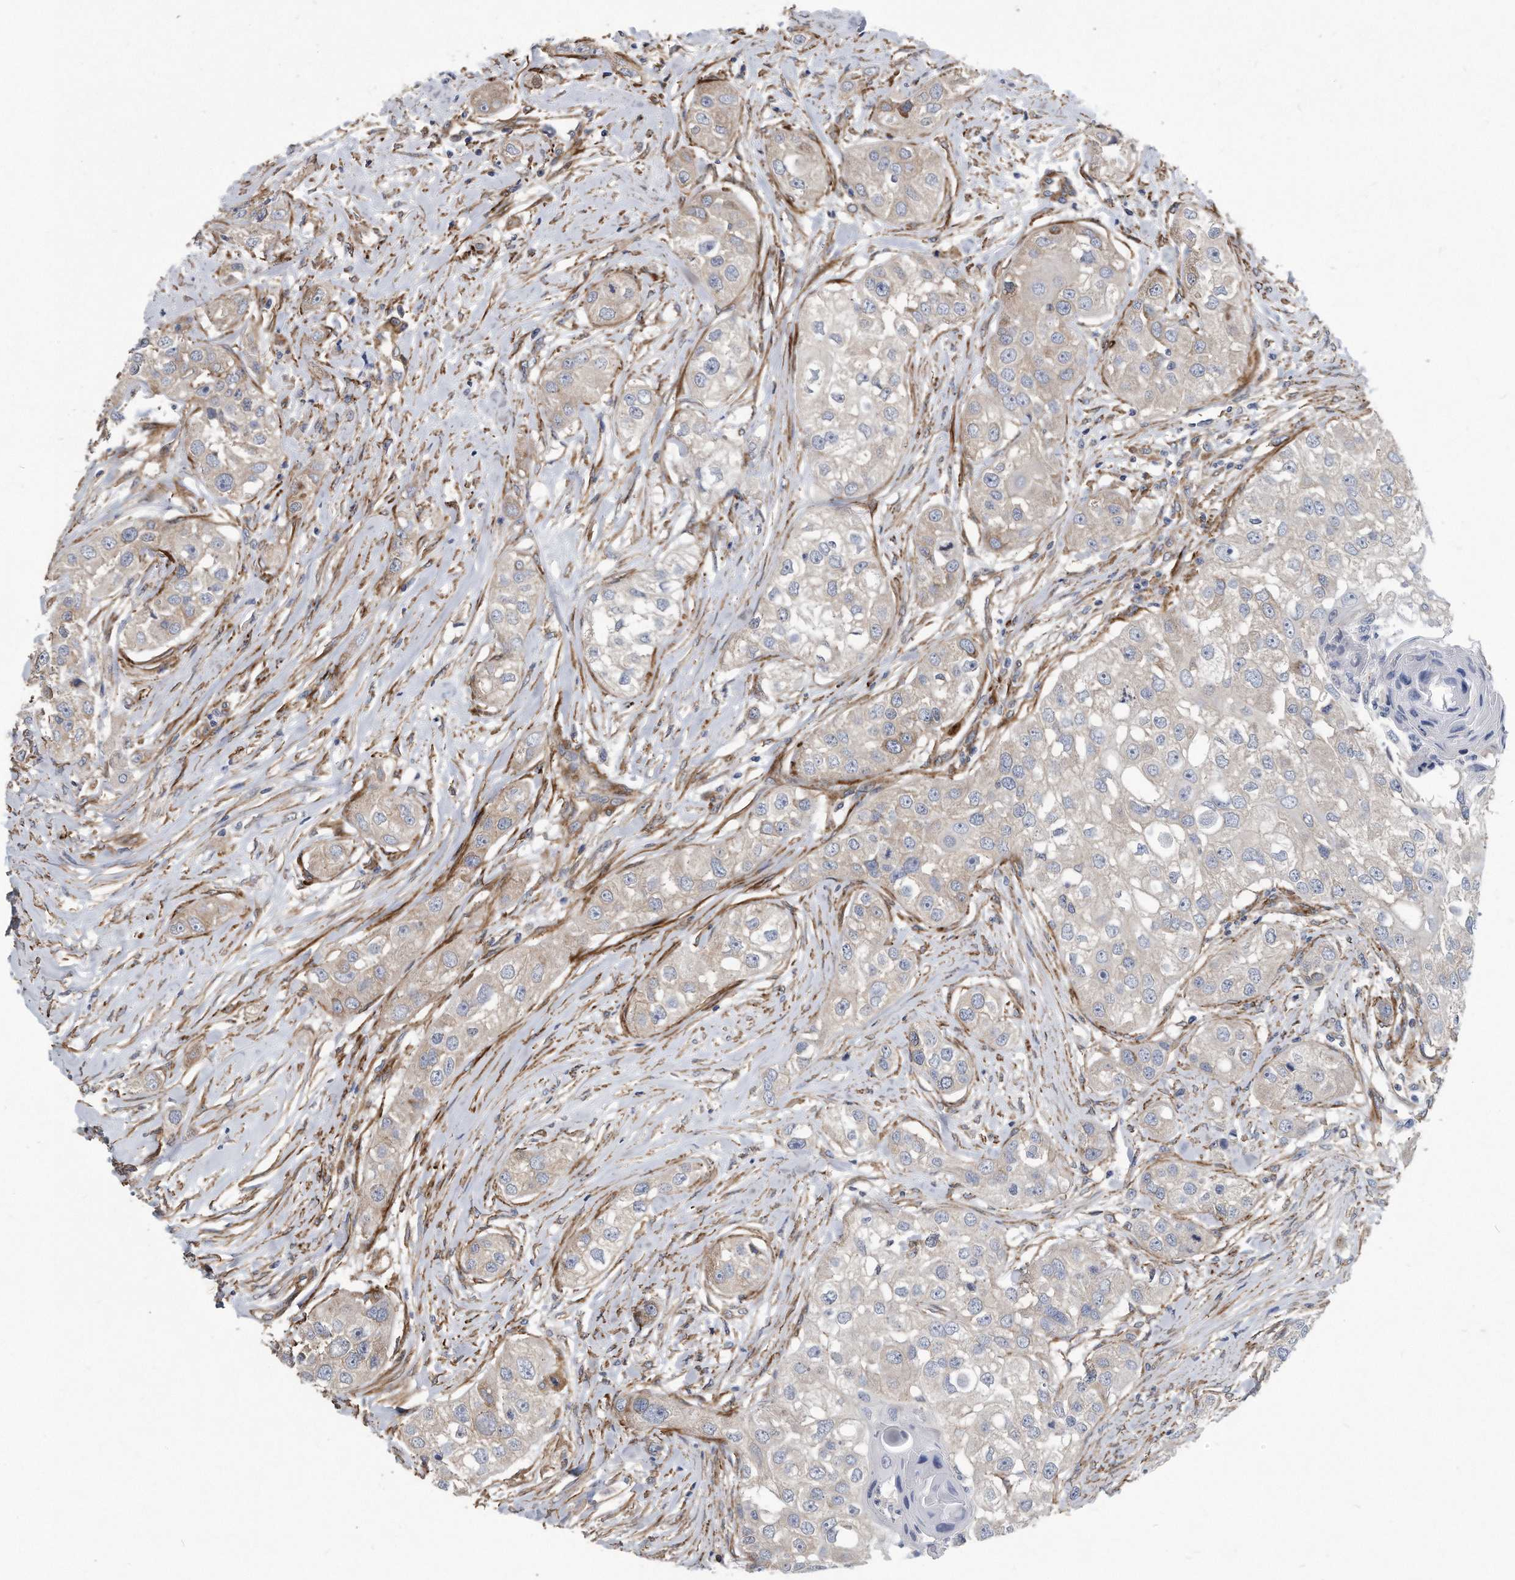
{"staining": {"intensity": "weak", "quantity": "<25%", "location": "cytoplasmic/membranous"}, "tissue": "head and neck cancer", "cell_type": "Tumor cells", "image_type": "cancer", "snomed": [{"axis": "morphology", "description": "Normal tissue, NOS"}, {"axis": "morphology", "description": "Squamous cell carcinoma, NOS"}, {"axis": "topography", "description": "Skeletal muscle"}, {"axis": "topography", "description": "Head-Neck"}], "caption": "Immunohistochemistry histopathology image of neoplastic tissue: head and neck cancer (squamous cell carcinoma) stained with DAB (3,3'-diaminobenzidine) reveals no significant protein staining in tumor cells.", "gene": "EIF2B4", "patient": {"sex": "male", "age": 51}}